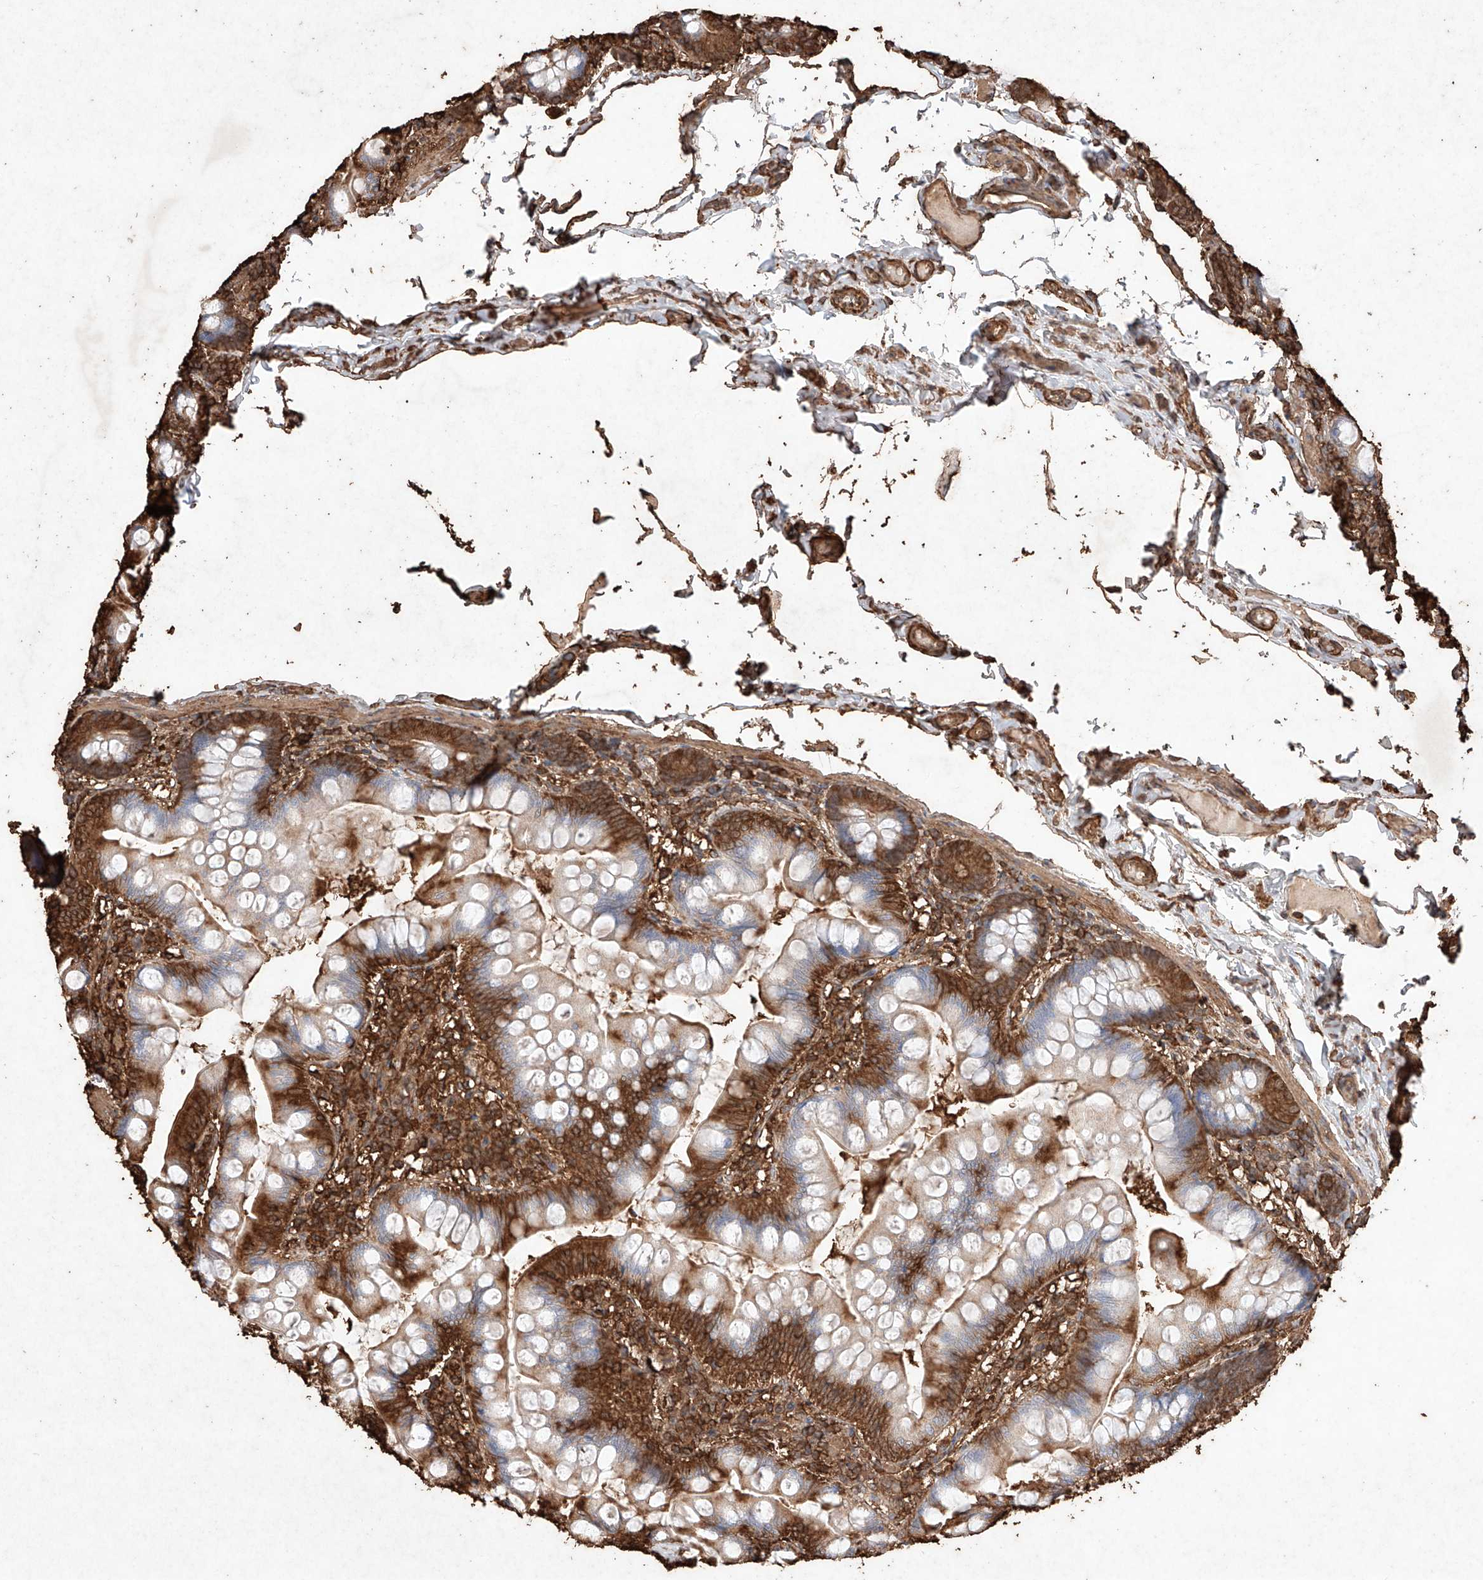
{"staining": {"intensity": "strong", "quantity": "25%-75%", "location": "cytoplasmic/membranous"}, "tissue": "small intestine", "cell_type": "Glandular cells", "image_type": "normal", "snomed": [{"axis": "morphology", "description": "Normal tissue, NOS"}, {"axis": "topography", "description": "Small intestine"}], "caption": "DAB immunohistochemical staining of benign human small intestine displays strong cytoplasmic/membranous protein expression in about 25%-75% of glandular cells. (Brightfield microscopy of DAB IHC at high magnification).", "gene": "M6PR", "patient": {"sex": "male", "age": 7}}